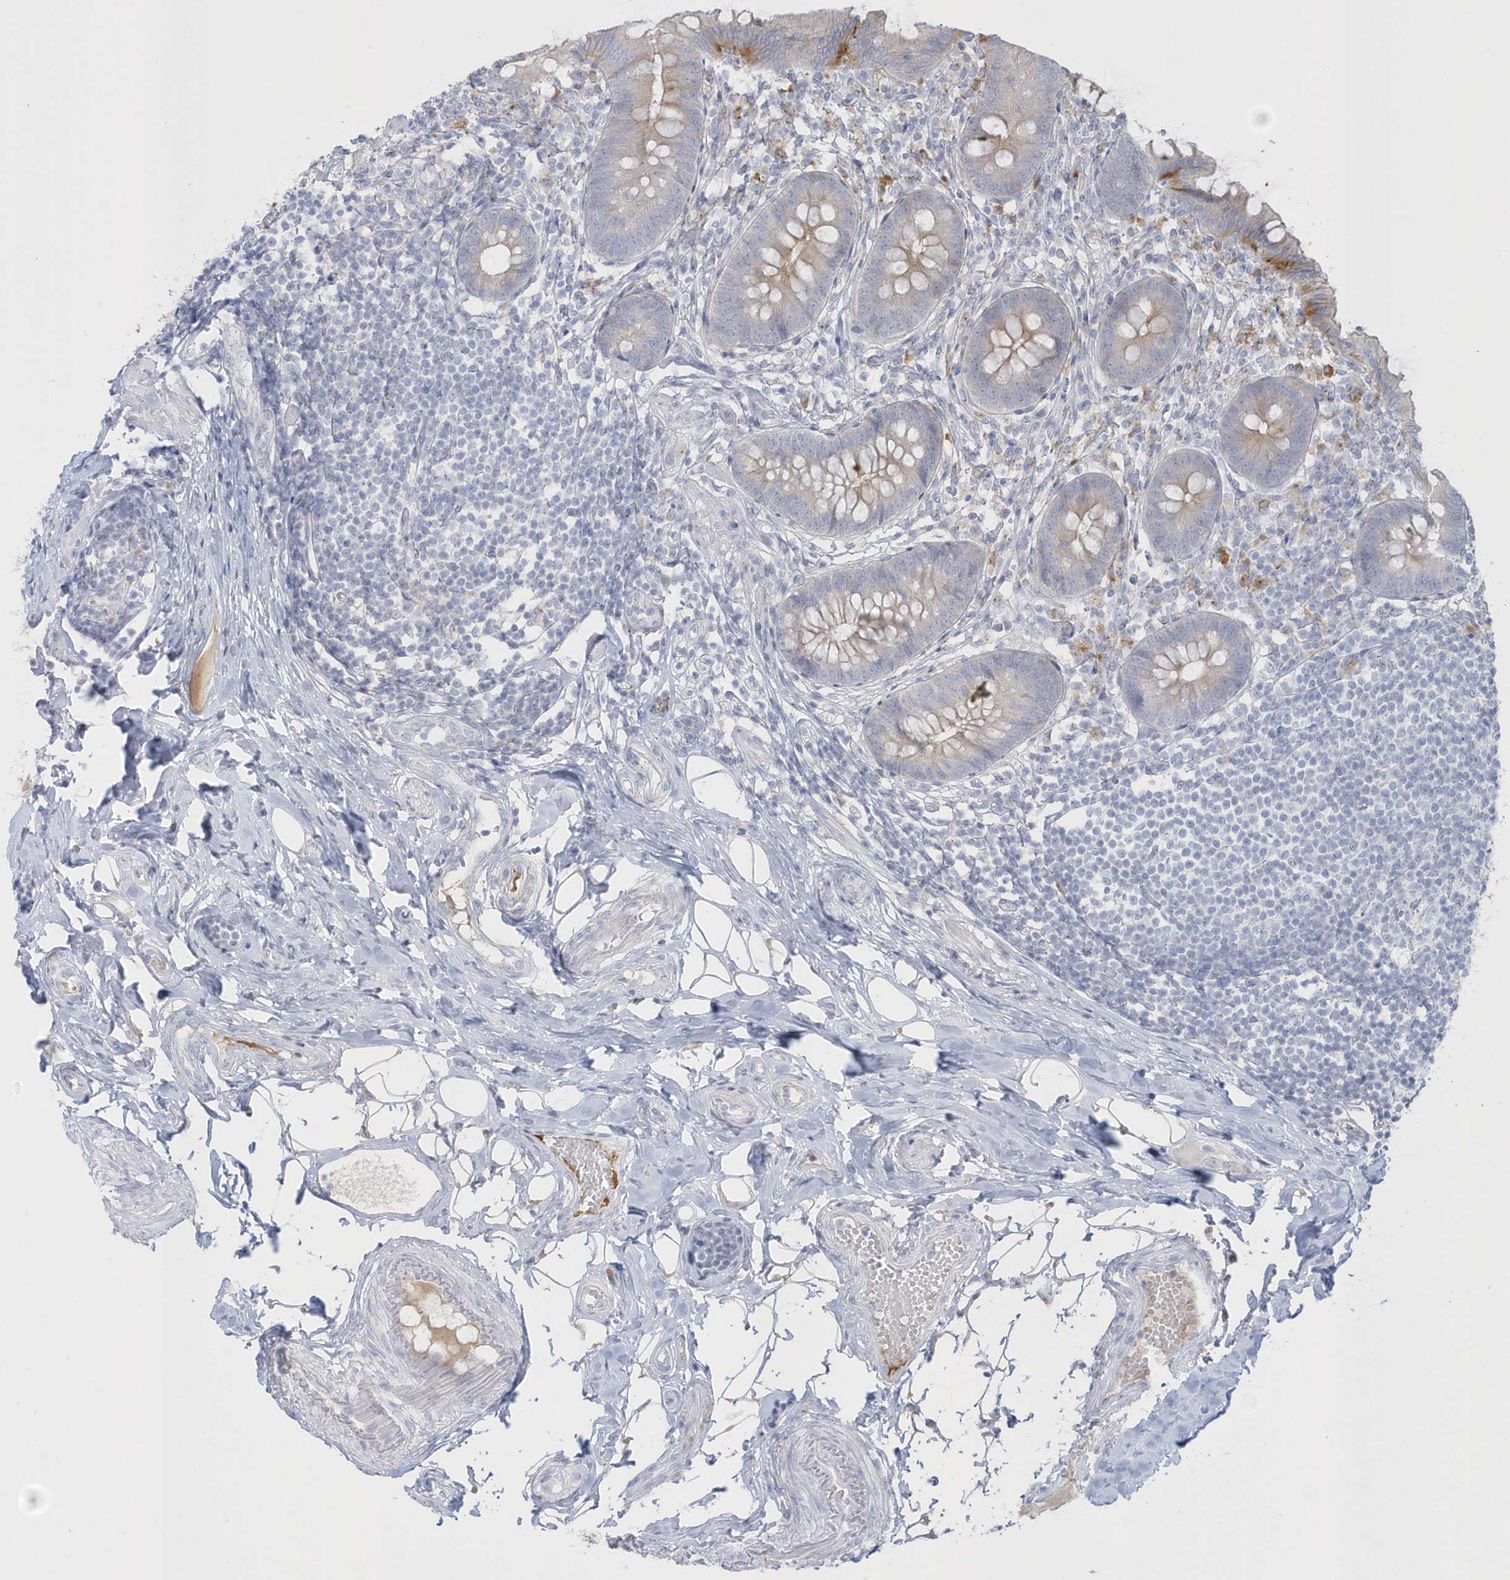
{"staining": {"intensity": "weak", "quantity": "25%-75%", "location": "cytoplasmic/membranous"}, "tissue": "appendix", "cell_type": "Glandular cells", "image_type": "normal", "snomed": [{"axis": "morphology", "description": "Normal tissue, NOS"}, {"axis": "topography", "description": "Appendix"}], "caption": "Appendix stained for a protein reveals weak cytoplasmic/membranous positivity in glandular cells.", "gene": "SEMA3D", "patient": {"sex": "female", "age": 62}}